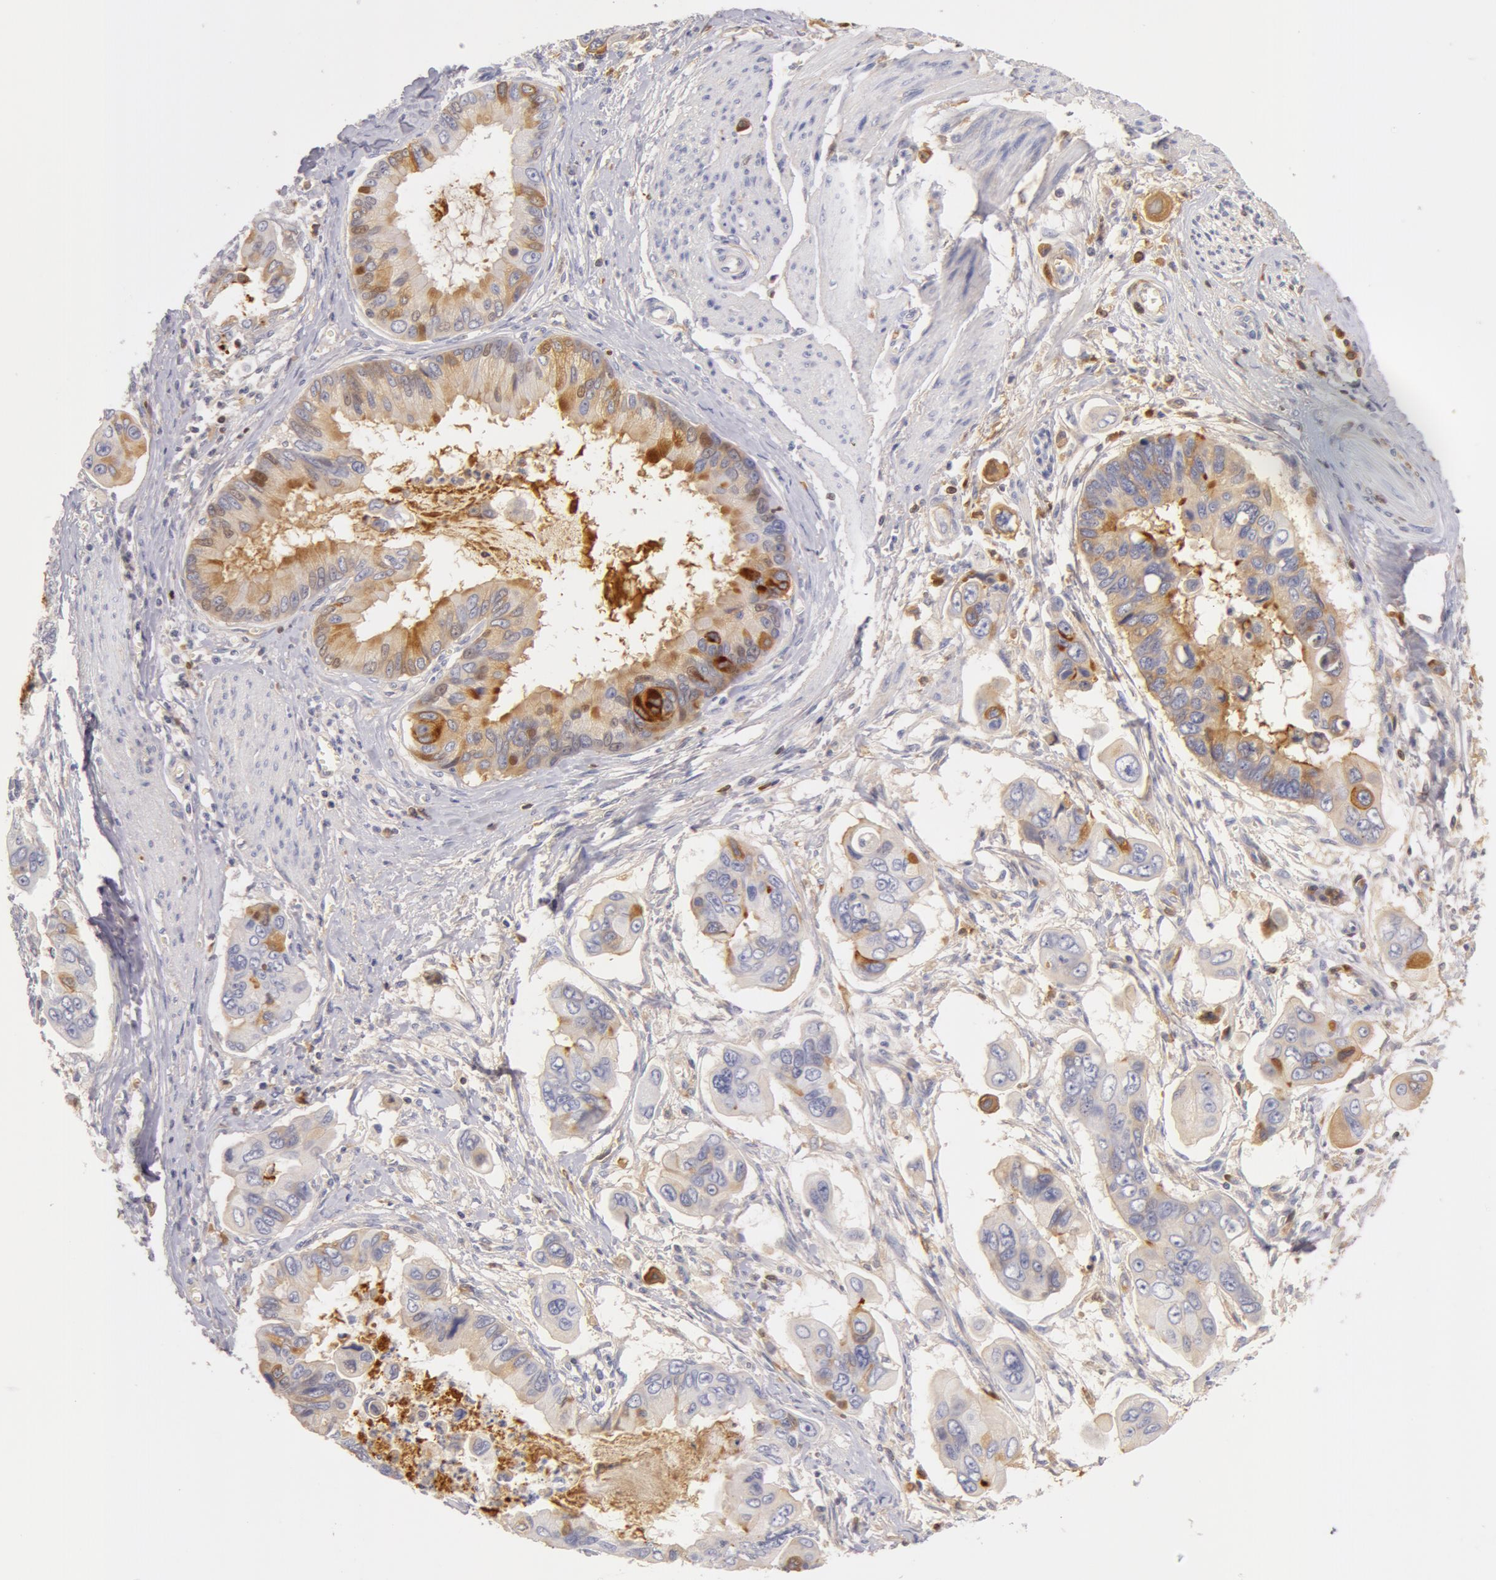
{"staining": {"intensity": "moderate", "quantity": "25%-75%", "location": "cytoplasmic/membranous"}, "tissue": "stomach cancer", "cell_type": "Tumor cells", "image_type": "cancer", "snomed": [{"axis": "morphology", "description": "Adenocarcinoma, NOS"}, {"axis": "topography", "description": "Stomach, upper"}], "caption": "This image reveals immunohistochemistry staining of stomach cancer (adenocarcinoma), with medium moderate cytoplasmic/membranous positivity in about 25%-75% of tumor cells.", "gene": "GC", "patient": {"sex": "male", "age": 80}}